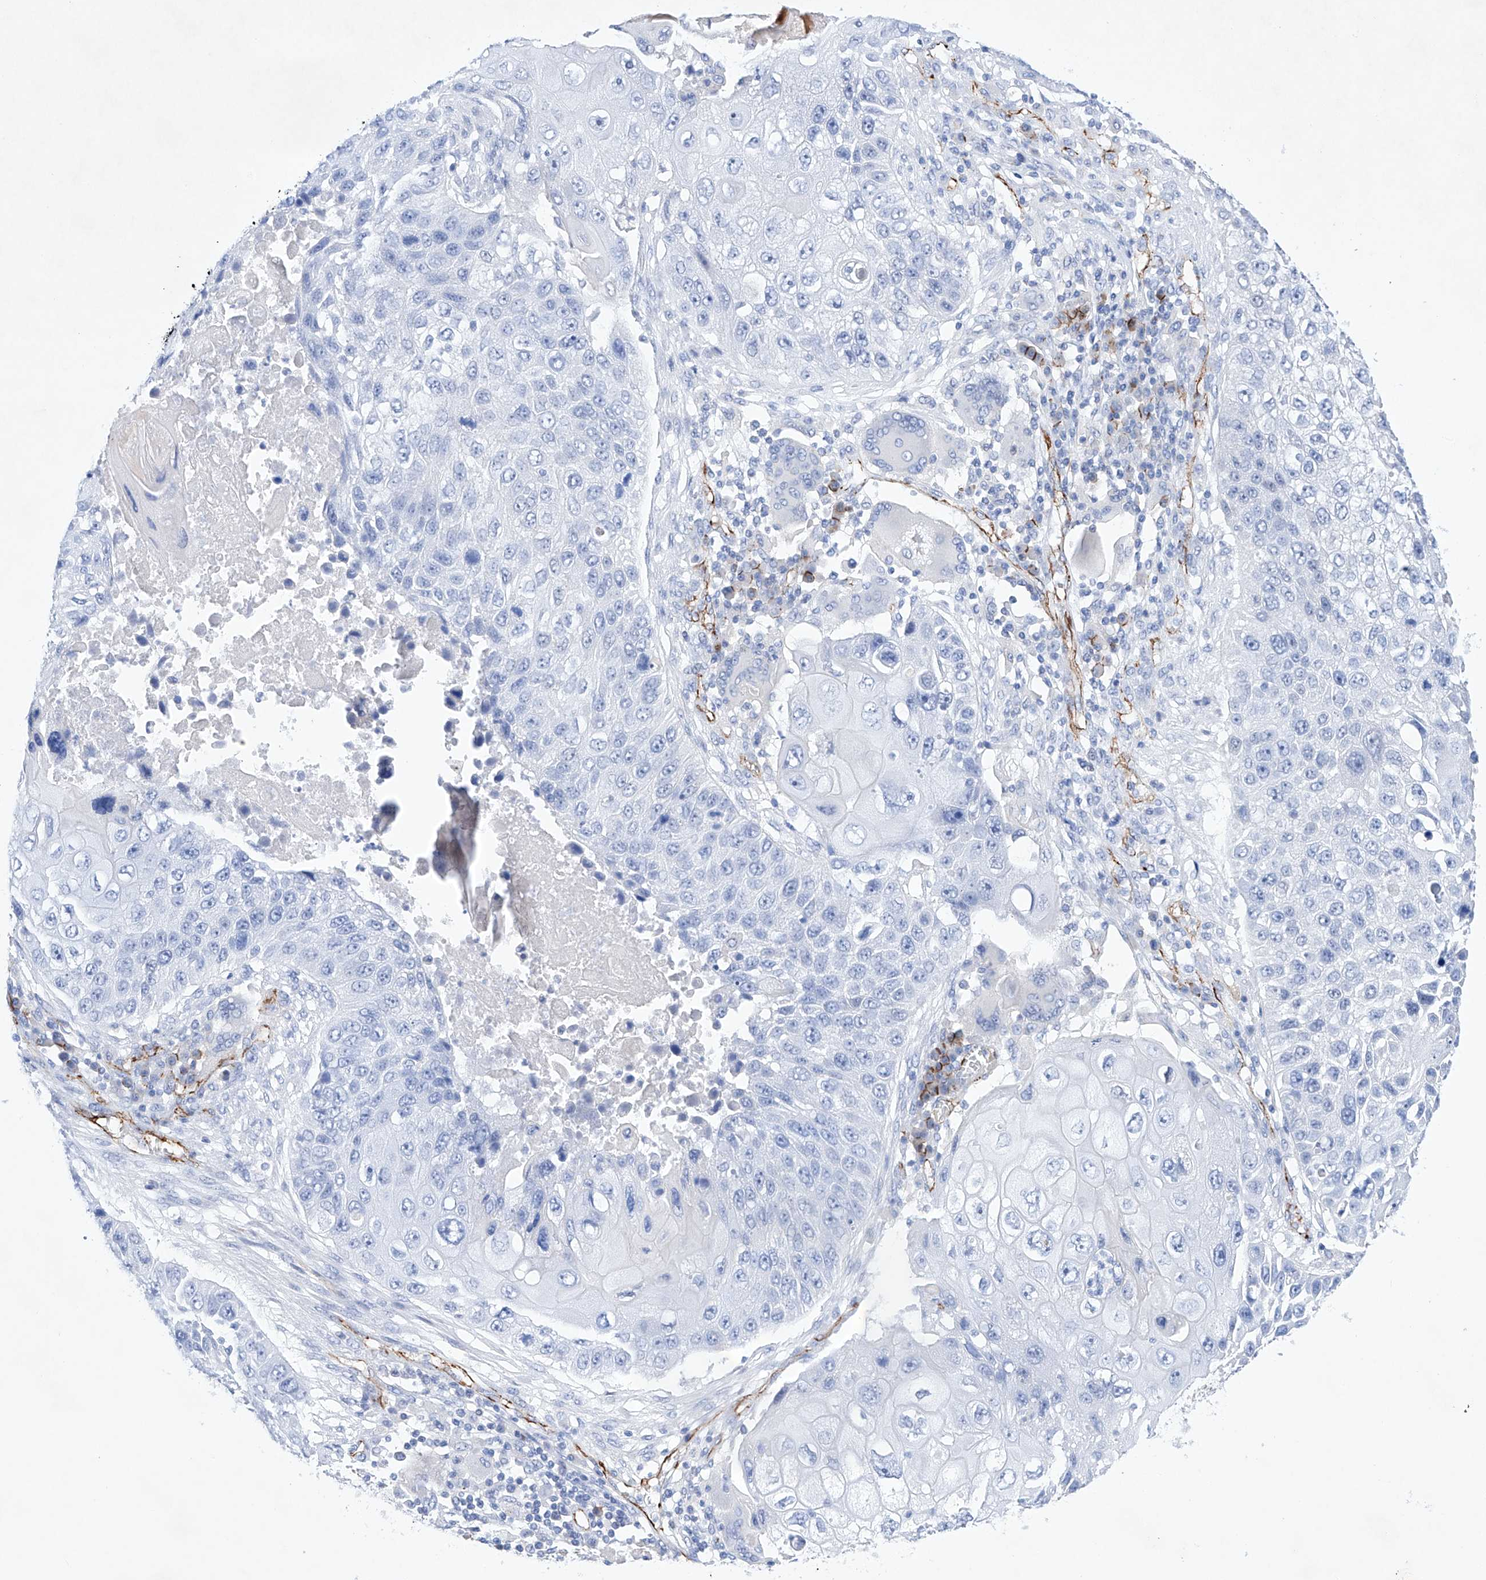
{"staining": {"intensity": "negative", "quantity": "none", "location": "none"}, "tissue": "lung cancer", "cell_type": "Tumor cells", "image_type": "cancer", "snomed": [{"axis": "morphology", "description": "Squamous cell carcinoma, NOS"}, {"axis": "topography", "description": "Lung"}], "caption": "An image of human lung cancer (squamous cell carcinoma) is negative for staining in tumor cells.", "gene": "ETV7", "patient": {"sex": "male", "age": 61}}